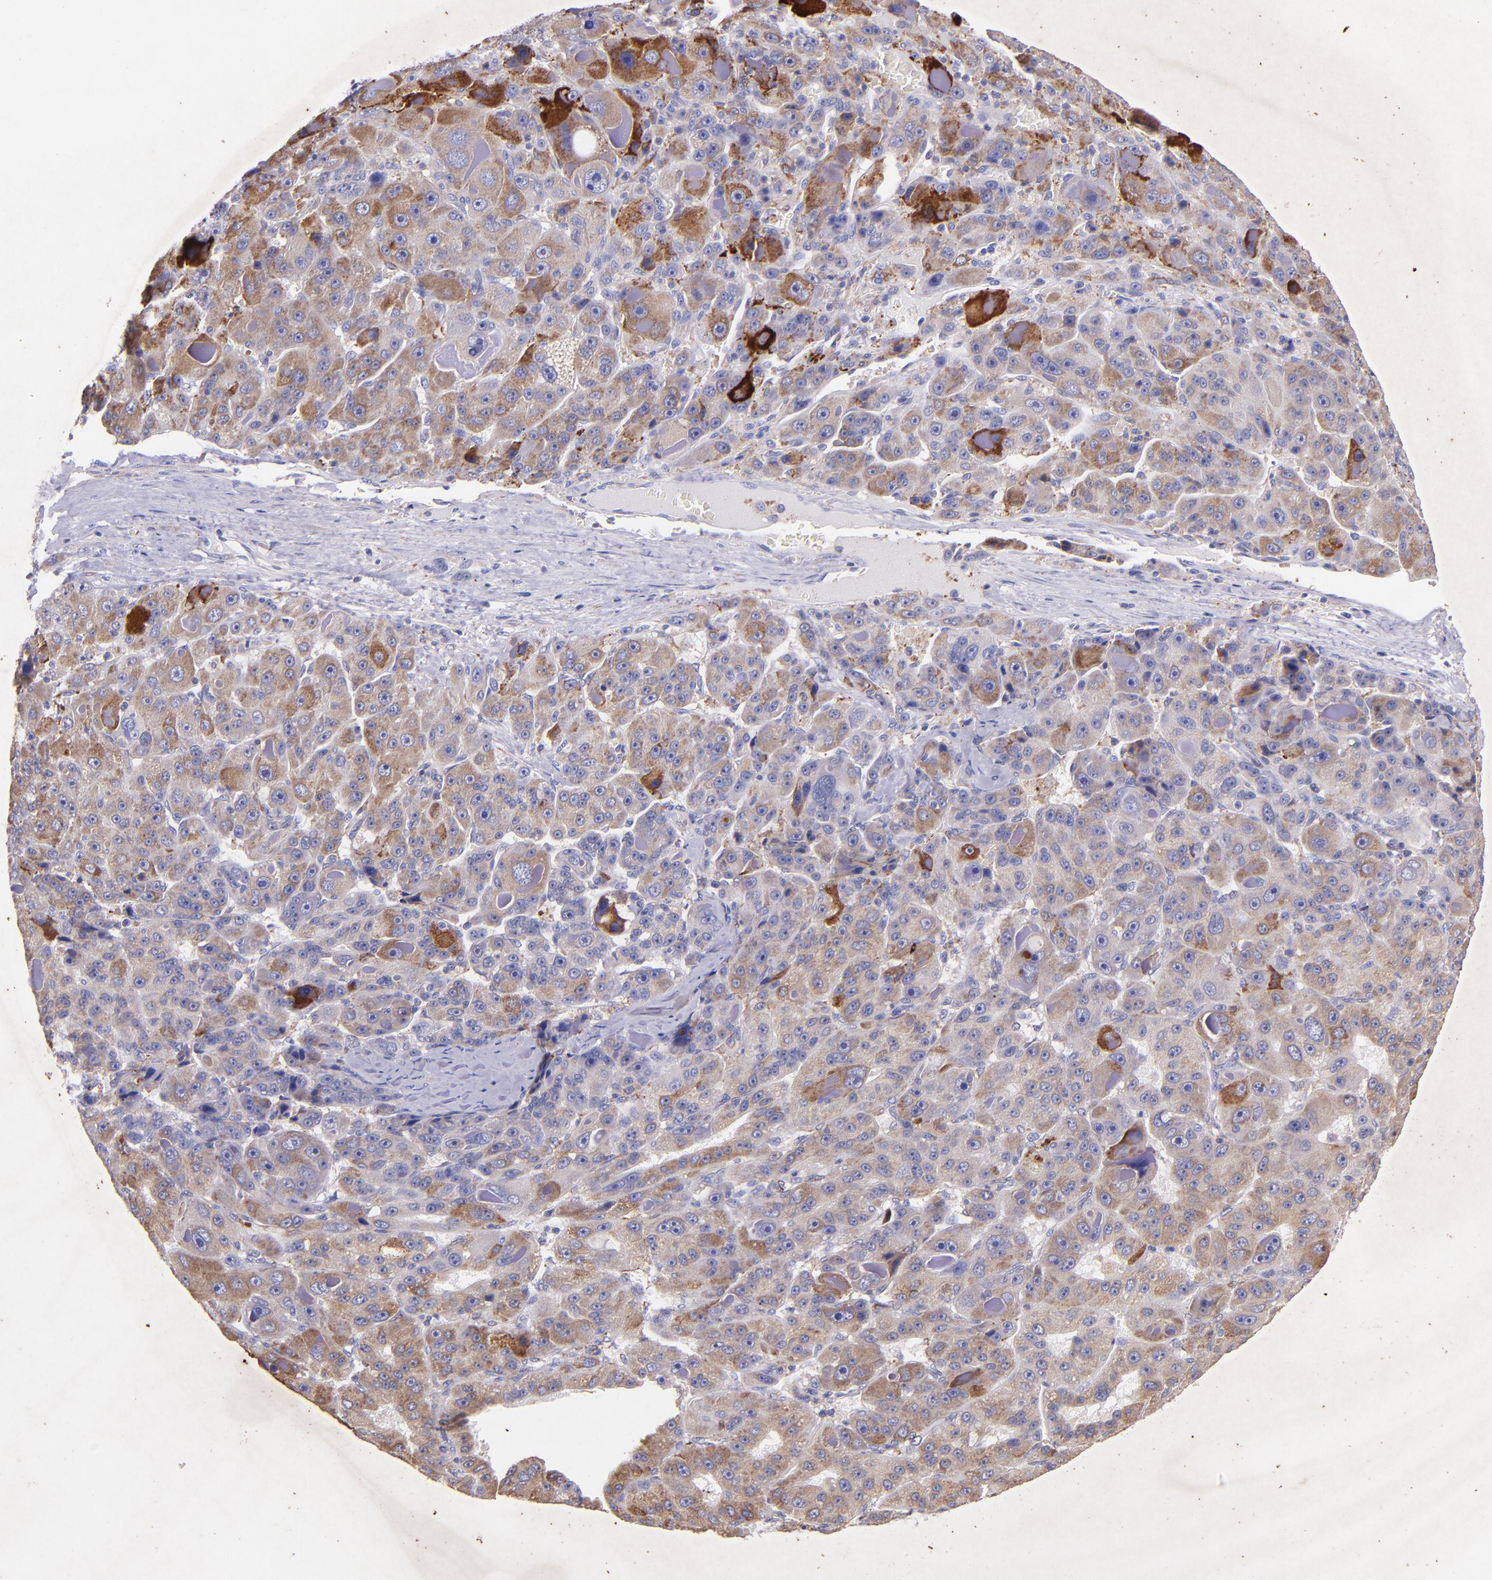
{"staining": {"intensity": "moderate", "quantity": ">75%", "location": "cytoplasmic/membranous"}, "tissue": "liver cancer", "cell_type": "Tumor cells", "image_type": "cancer", "snomed": [{"axis": "morphology", "description": "Carcinoma, Hepatocellular, NOS"}, {"axis": "topography", "description": "Liver"}], "caption": "This is an image of immunohistochemistry staining of hepatocellular carcinoma (liver), which shows moderate positivity in the cytoplasmic/membranous of tumor cells.", "gene": "RET", "patient": {"sex": "male", "age": 76}}